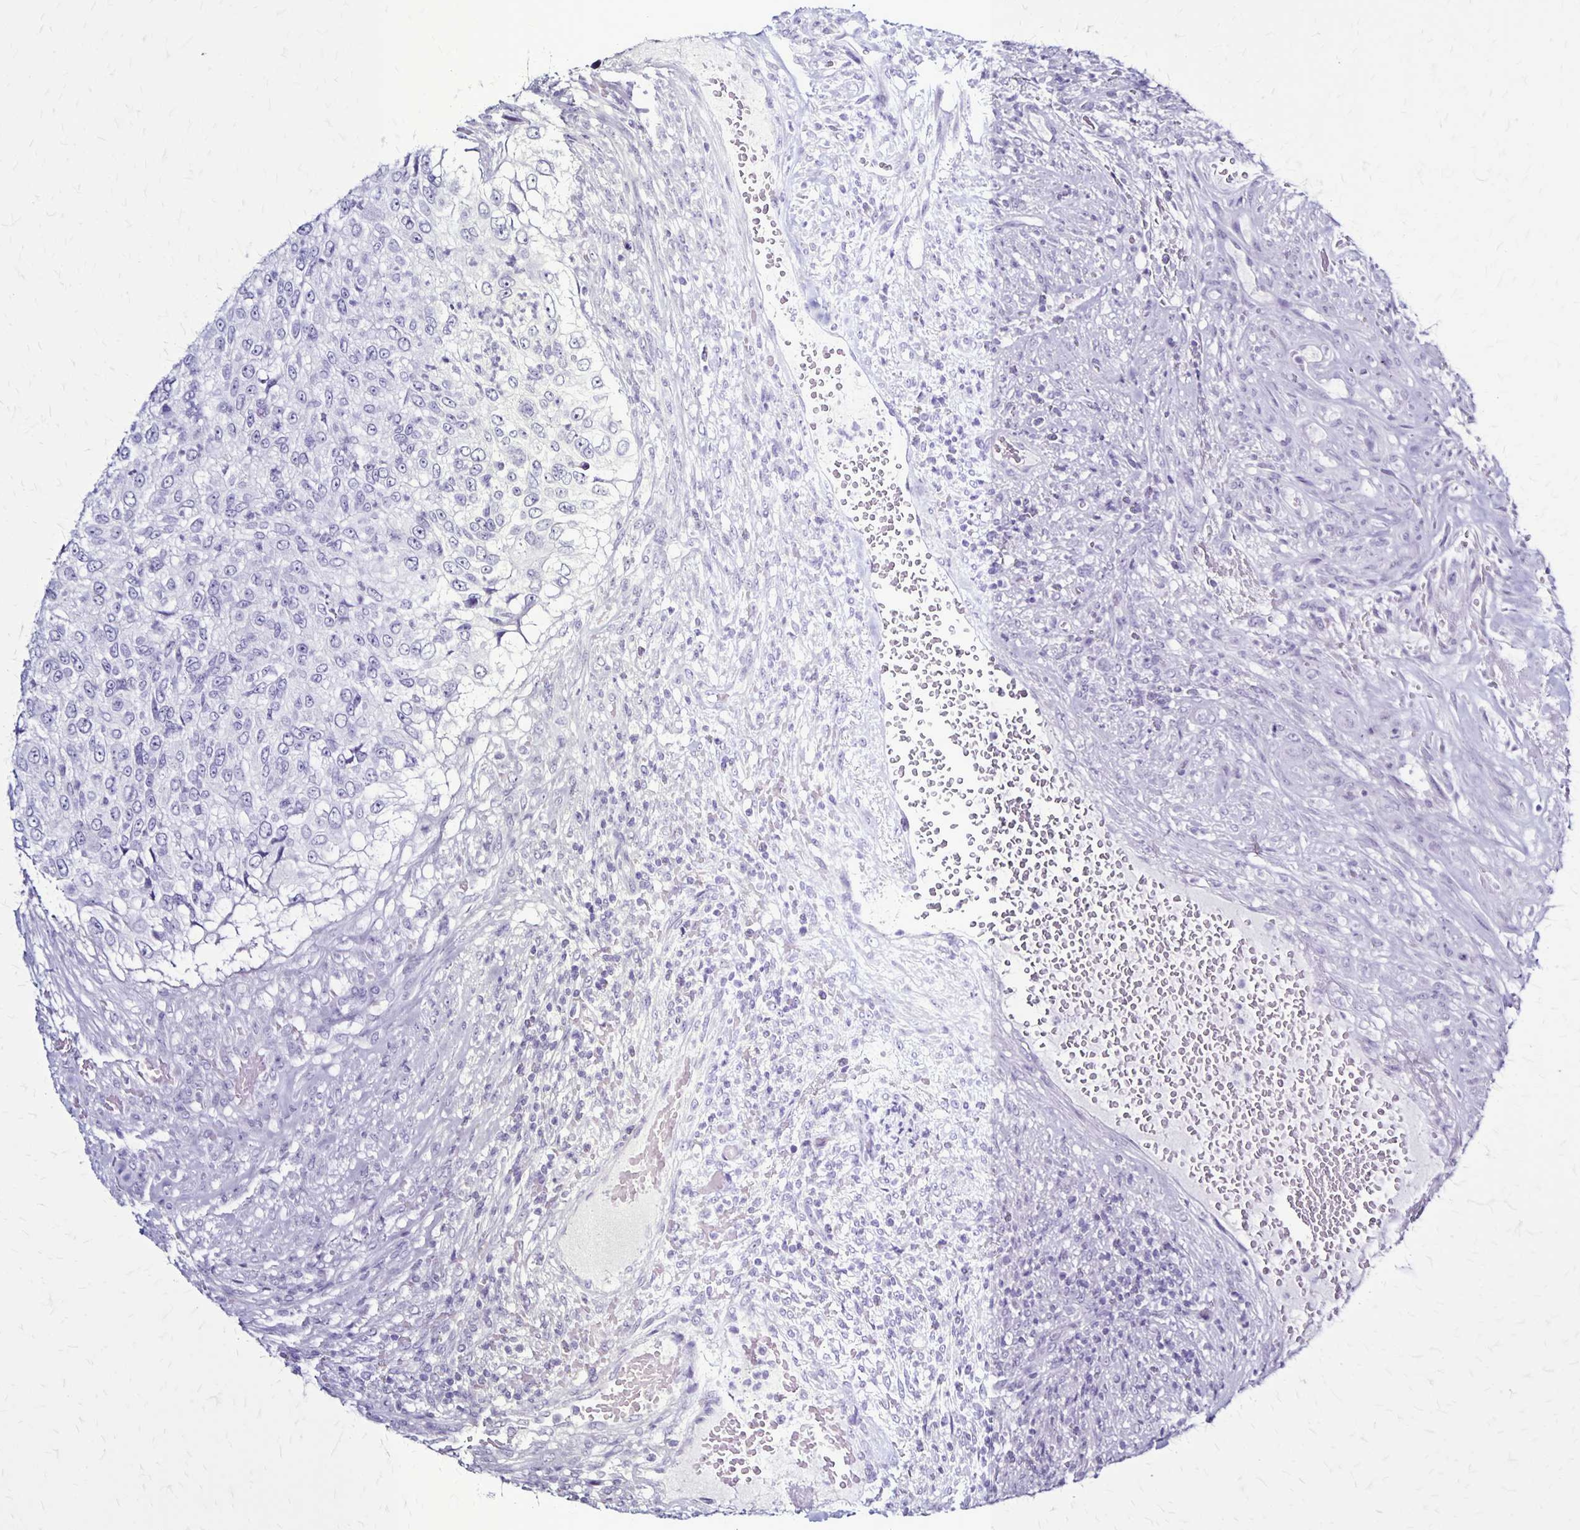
{"staining": {"intensity": "negative", "quantity": "none", "location": "none"}, "tissue": "urothelial cancer", "cell_type": "Tumor cells", "image_type": "cancer", "snomed": [{"axis": "morphology", "description": "Urothelial carcinoma, High grade"}, {"axis": "topography", "description": "Urinary bladder"}], "caption": "An image of urothelial carcinoma (high-grade) stained for a protein exhibits no brown staining in tumor cells.", "gene": "PLXNA4", "patient": {"sex": "female", "age": 60}}